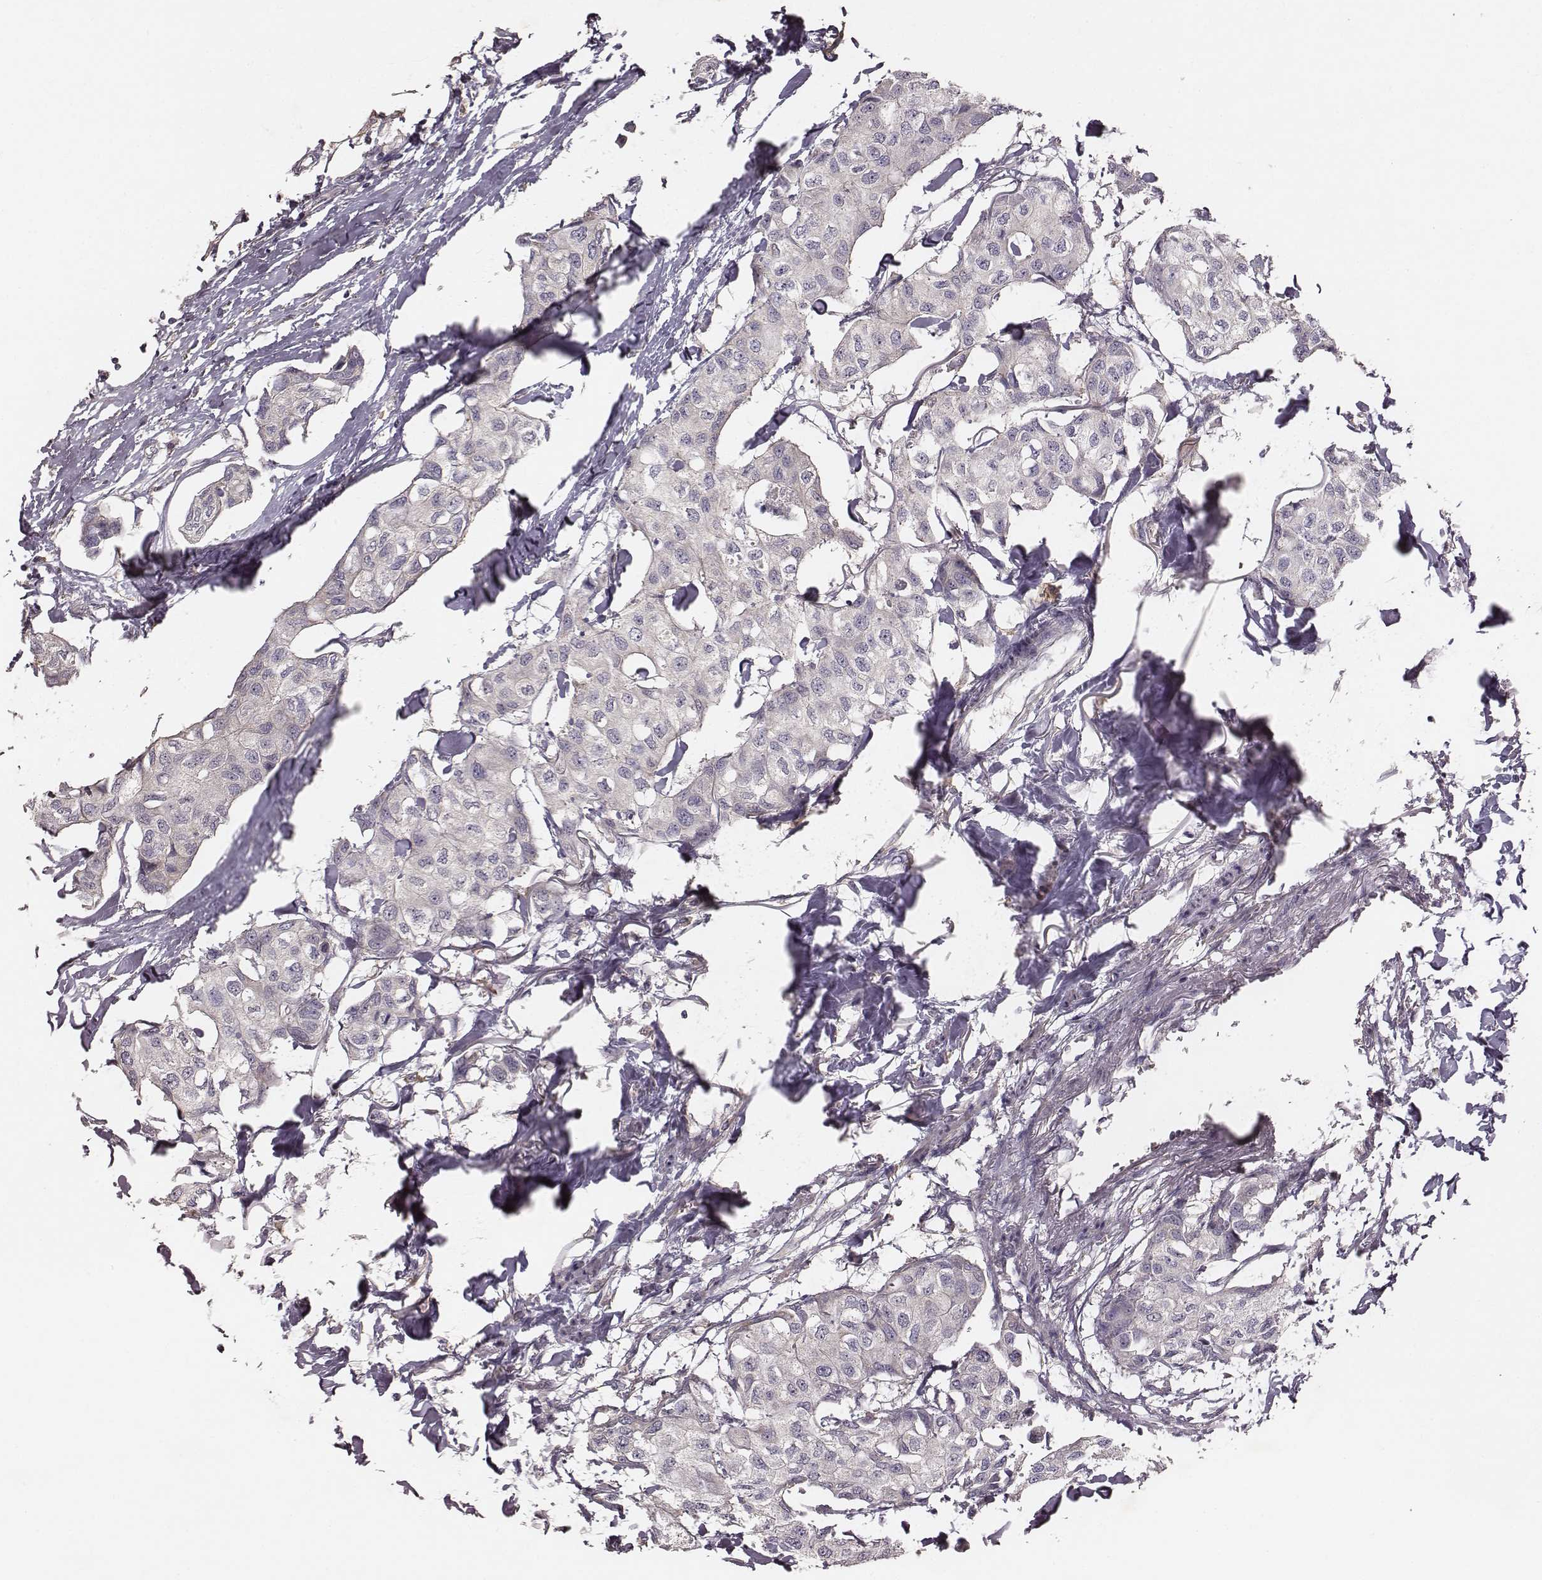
{"staining": {"intensity": "negative", "quantity": "none", "location": "none"}, "tissue": "breast cancer", "cell_type": "Tumor cells", "image_type": "cancer", "snomed": [{"axis": "morphology", "description": "Duct carcinoma"}, {"axis": "topography", "description": "Breast"}], "caption": "This is a image of immunohistochemistry (IHC) staining of breast intraductal carcinoma, which shows no positivity in tumor cells.", "gene": "VPS26A", "patient": {"sex": "female", "age": 80}}